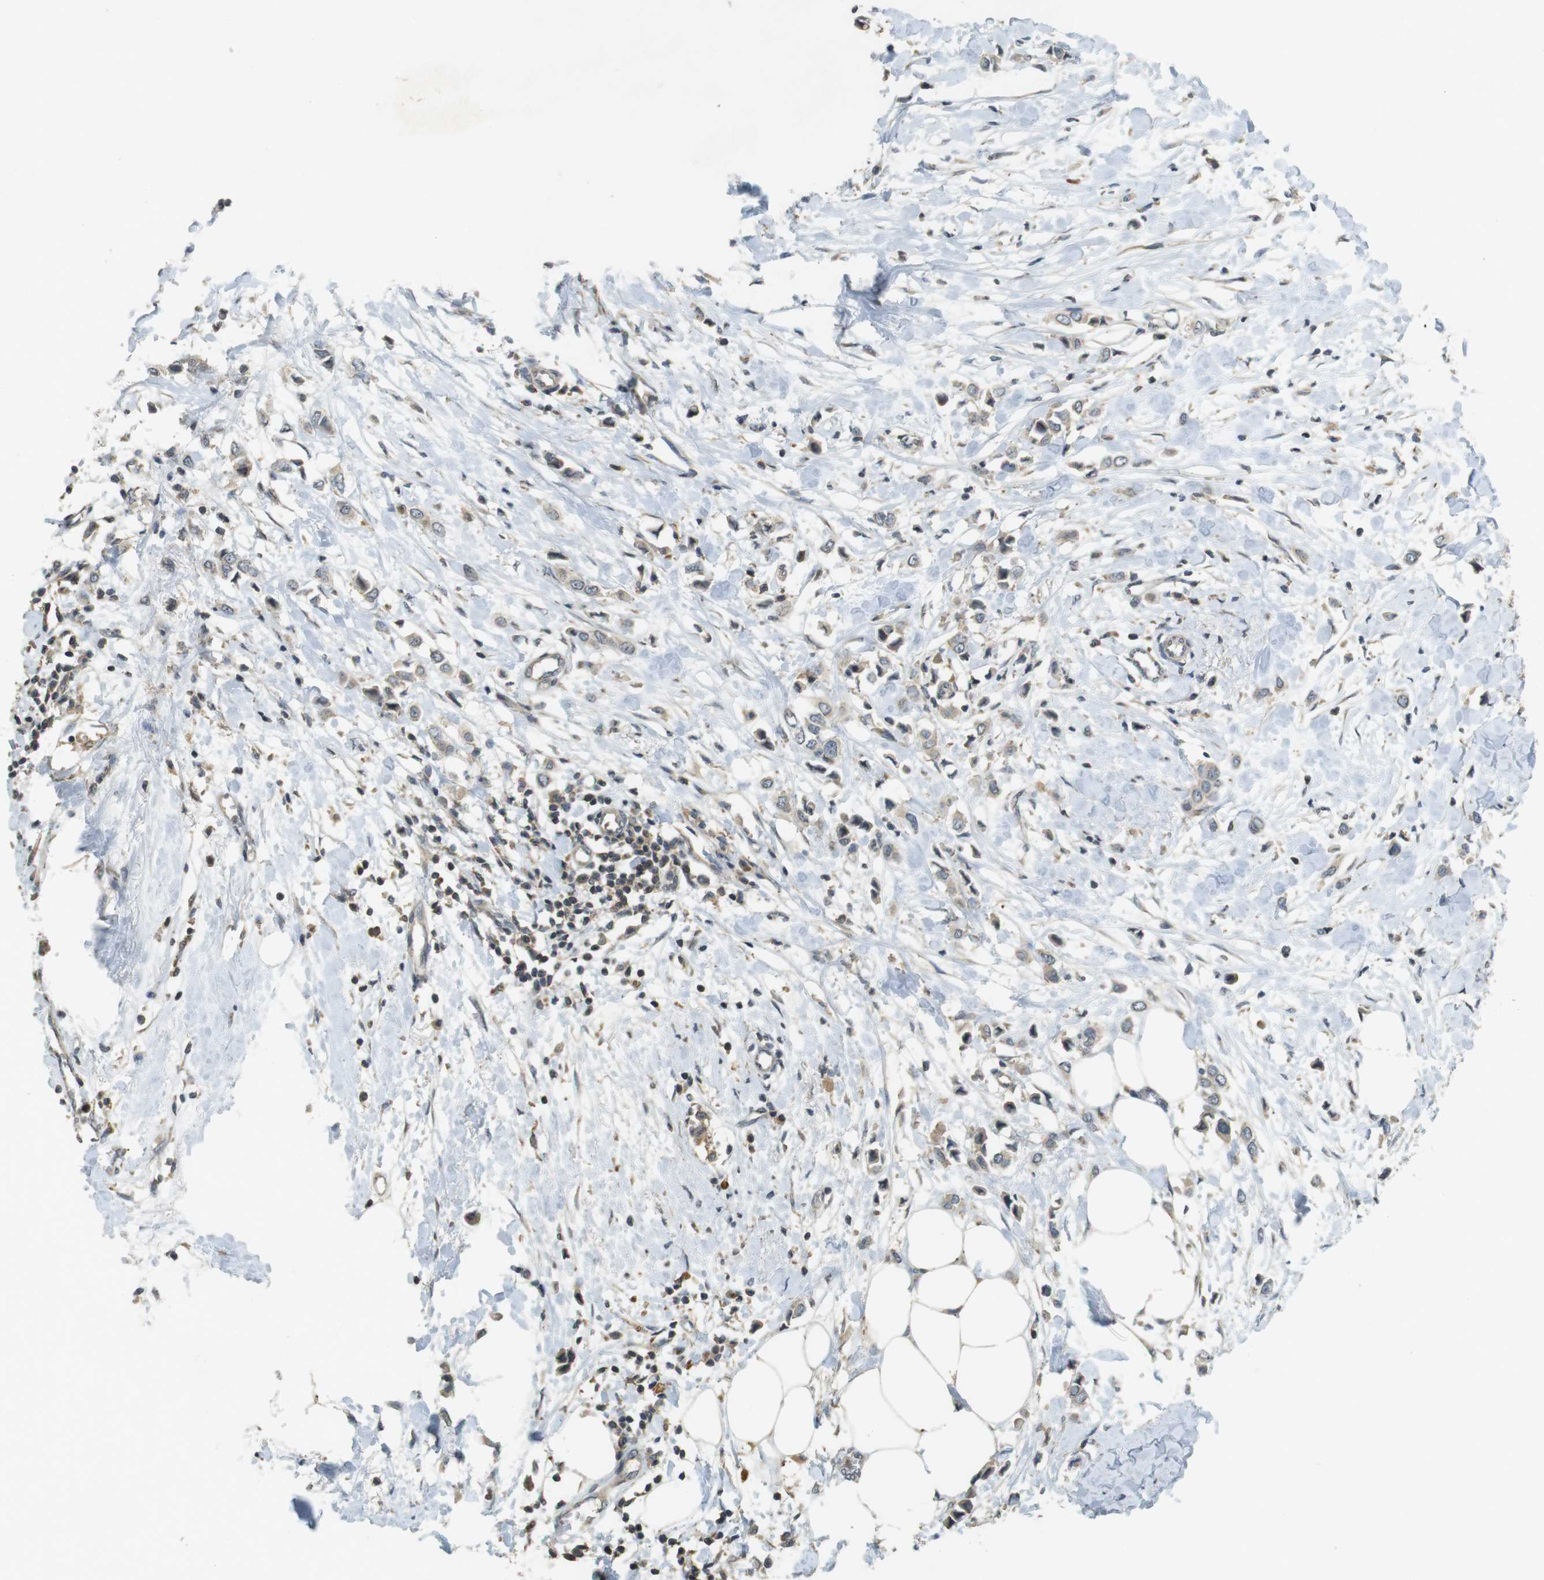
{"staining": {"intensity": "weak", "quantity": ">75%", "location": "cytoplasmic/membranous"}, "tissue": "breast cancer", "cell_type": "Tumor cells", "image_type": "cancer", "snomed": [{"axis": "morphology", "description": "Lobular carcinoma"}, {"axis": "topography", "description": "Breast"}], "caption": "High-power microscopy captured an immunohistochemistry photomicrograph of breast cancer, revealing weak cytoplasmic/membranous expression in approximately >75% of tumor cells.", "gene": "TMX3", "patient": {"sex": "female", "age": 51}}